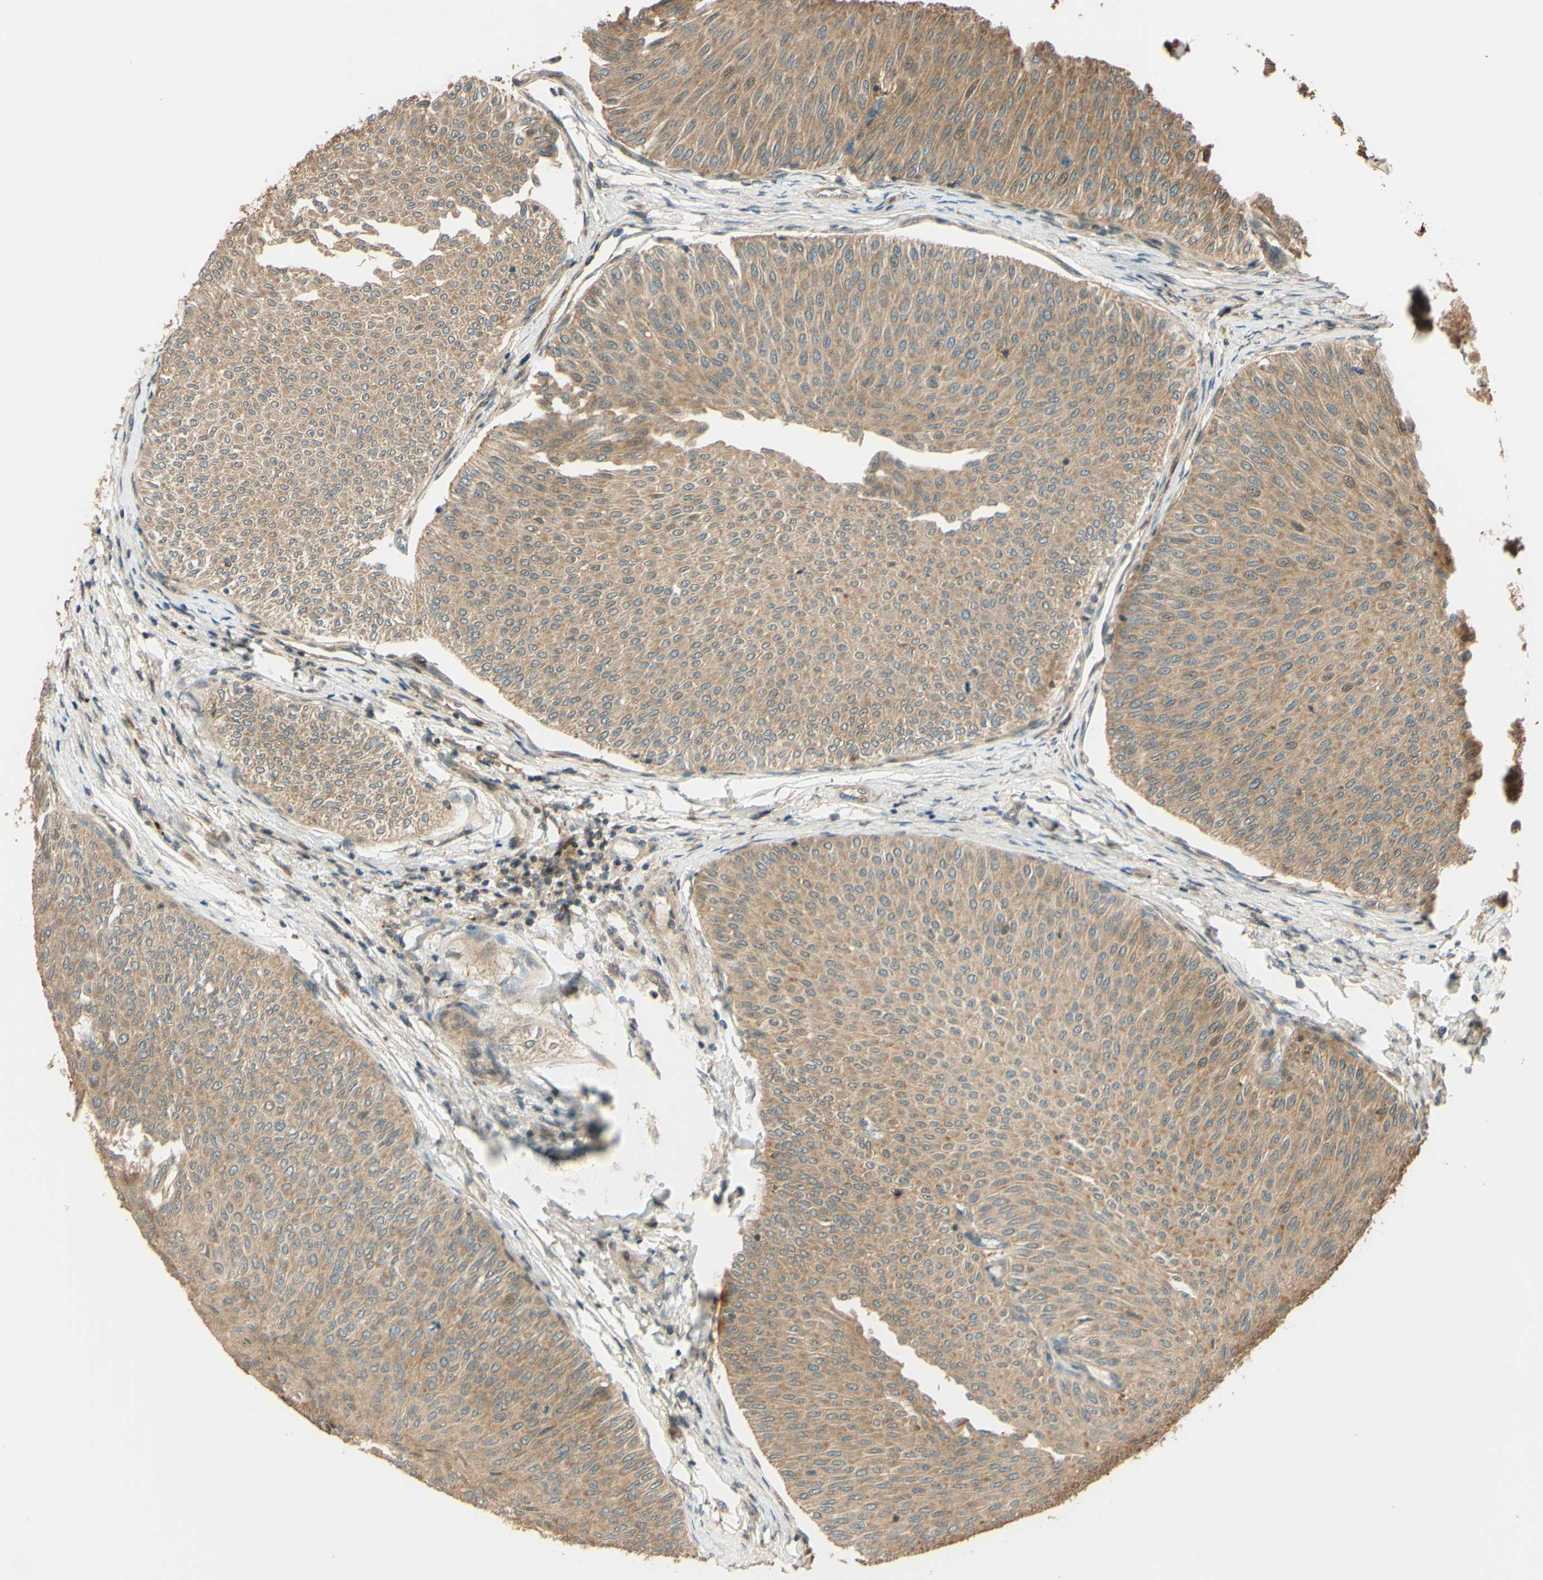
{"staining": {"intensity": "moderate", "quantity": ">75%", "location": "cytoplasmic/membranous"}, "tissue": "urothelial cancer", "cell_type": "Tumor cells", "image_type": "cancer", "snomed": [{"axis": "morphology", "description": "Urothelial carcinoma, Low grade"}, {"axis": "topography", "description": "Urinary bladder"}], "caption": "Urothelial cancer was stained to show a protein in brown. There is medium levels of moderate cytoplasmic/membranous positivity in about >75% of tumor cells. (Brightfield microscopy of DAB IHC at high magnification).", "gene": "RNF19A", "patient": {"sex": "male", "age": 78}}